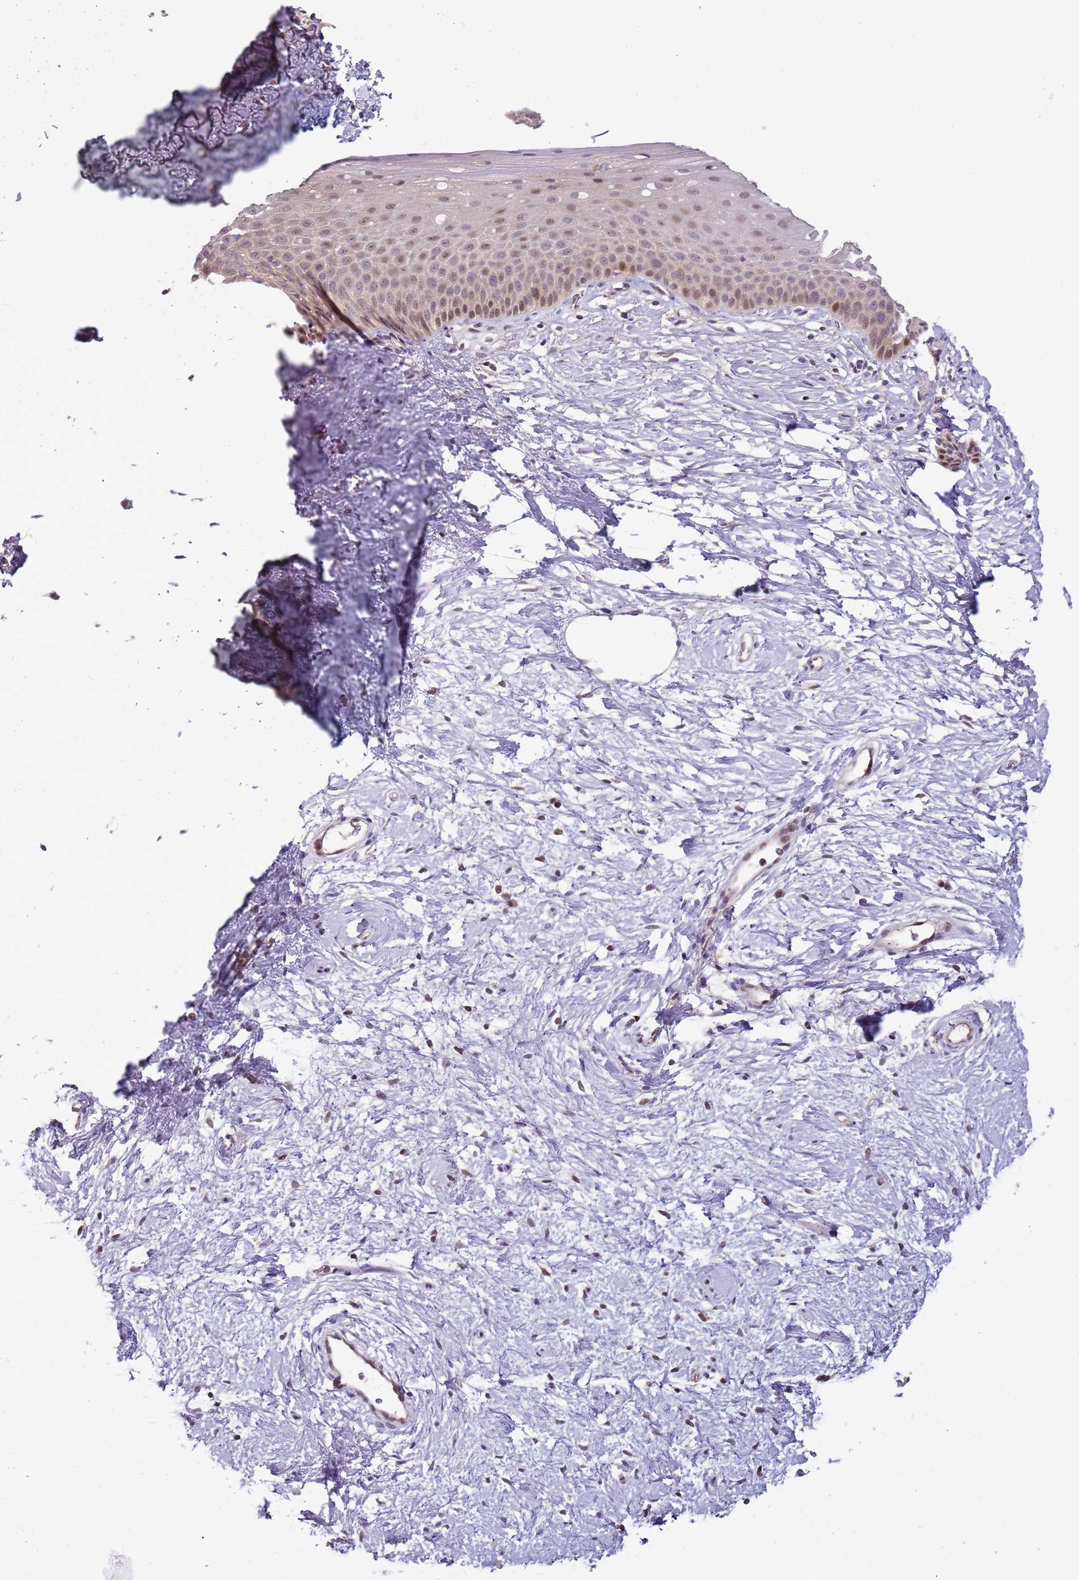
{"staining": {"intensity": "strong", "quantity": ">75%", "location": "nuclear"}, "tissue": "cervix", "cell_type": "Glandular cells", "image_type": "normal", "snomed": [{"axis": "morphology", "description": "Normal tissue, NOS"}, {"axis": "topography", "description": "Cervix"}], "caption": "An immunohistochemistry photomicrograph of benign tissue is shown. Protein staining in brown shows strong nuclear positivity in cervix within glandular cells. (Brightfield microscopy of DAB IHC at high magnification).", "gene": "GSTO2", "patient": {"sex": "female", "age": 57}}